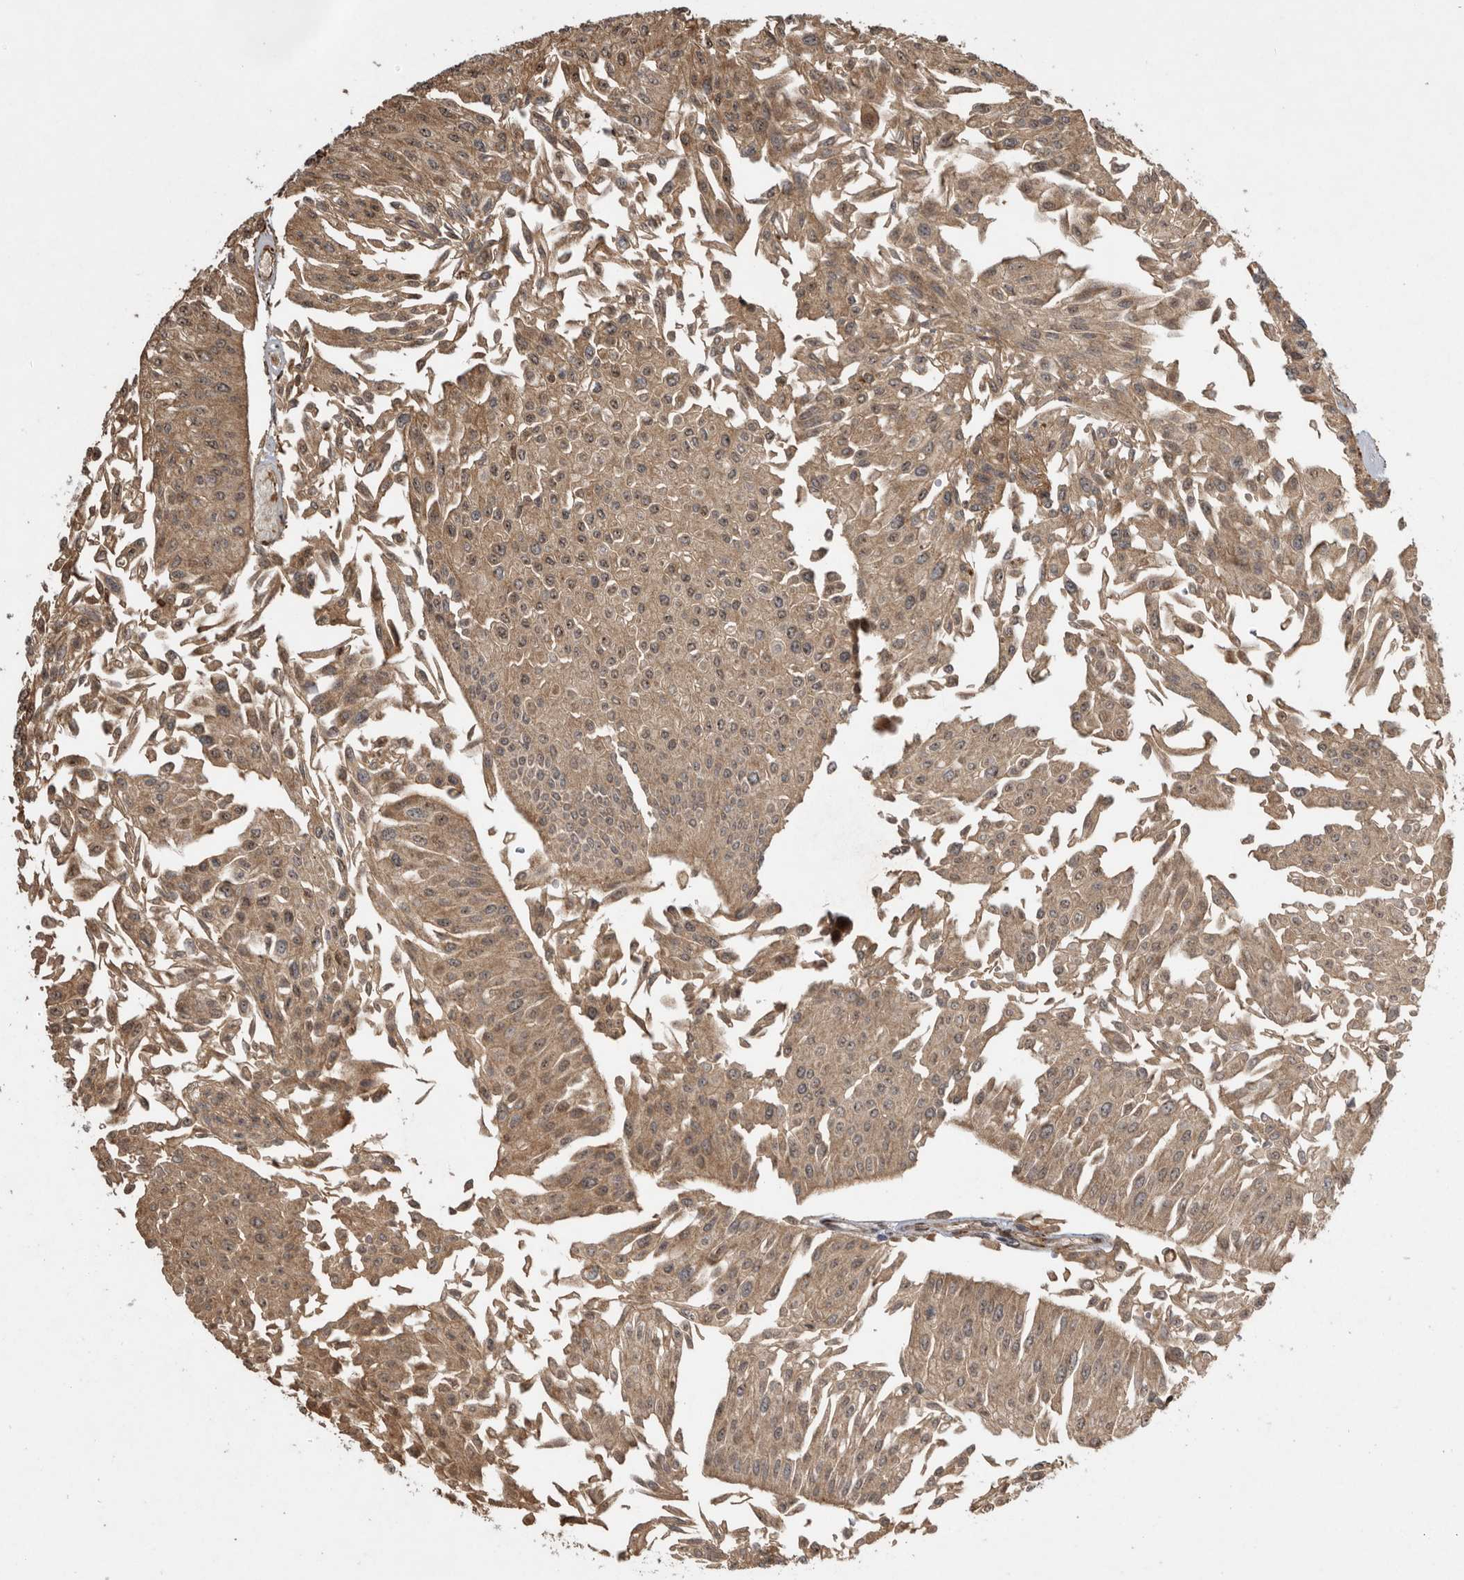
{"staining": {"intensity": "moderate", "quantity": ">75%", "location": "cytoplasmic/membranous"}, "tissue": "urothelial cancer", "cell_type": "Tumor cells", "image_type": "cancer", "snomed": [{"axis": "morphology", "description": "Urothelial carcinoma, Low grade"}, {"axis": "topography", "description": "Urinary bladder"}], "caption": "IHC of human low-grade urothelial carcinoma displays medium levels of moderate cytoplasmic/membranous positivity in about >75% of tumor cells.", "gene": "MPDZ", "patient": {"sex": "male", "age": 67}}